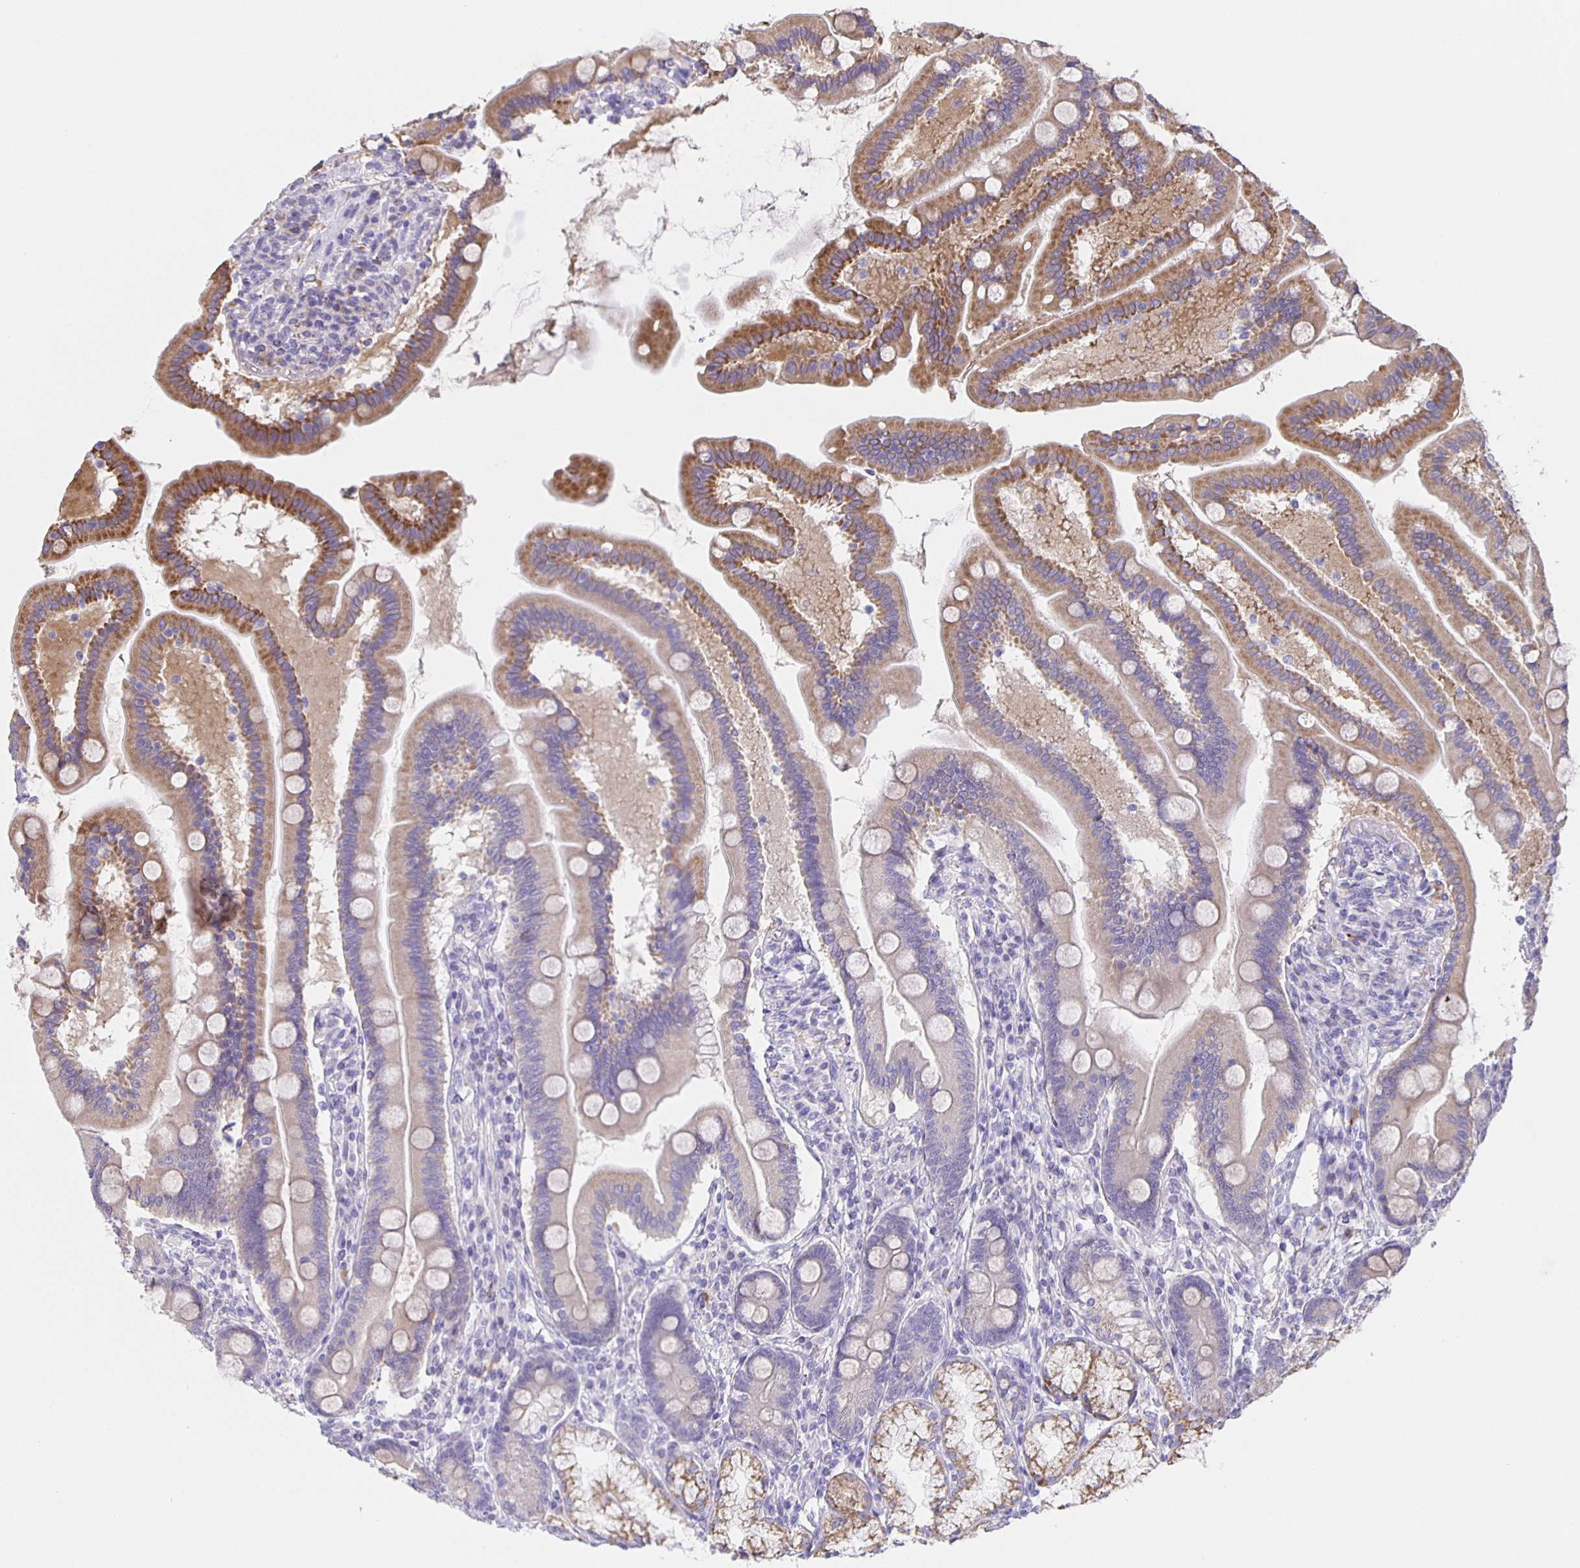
{"staining": {"intensity": "moderate", "quantity": "25%-75%", "location": "cytoplasmic/membranous"}, "tissue": "duodenum", "cell_type": "Glandular cells", "image_type": "normal", "snomed": [{"axis": "morphology", "description": "Normal tissue, NOS"}, {"axis": "topography", "description": "Duodenum"}], "caption": "Protein analysis of unremarkable duodenum shows moderate cytoplasmic/membranous staining in about 25%-75% of glandular cells. (IHC, brightfield microscopy, high magnification).", "gene": "JMJD4", "patient": {"sex": "female", "age": 67}}